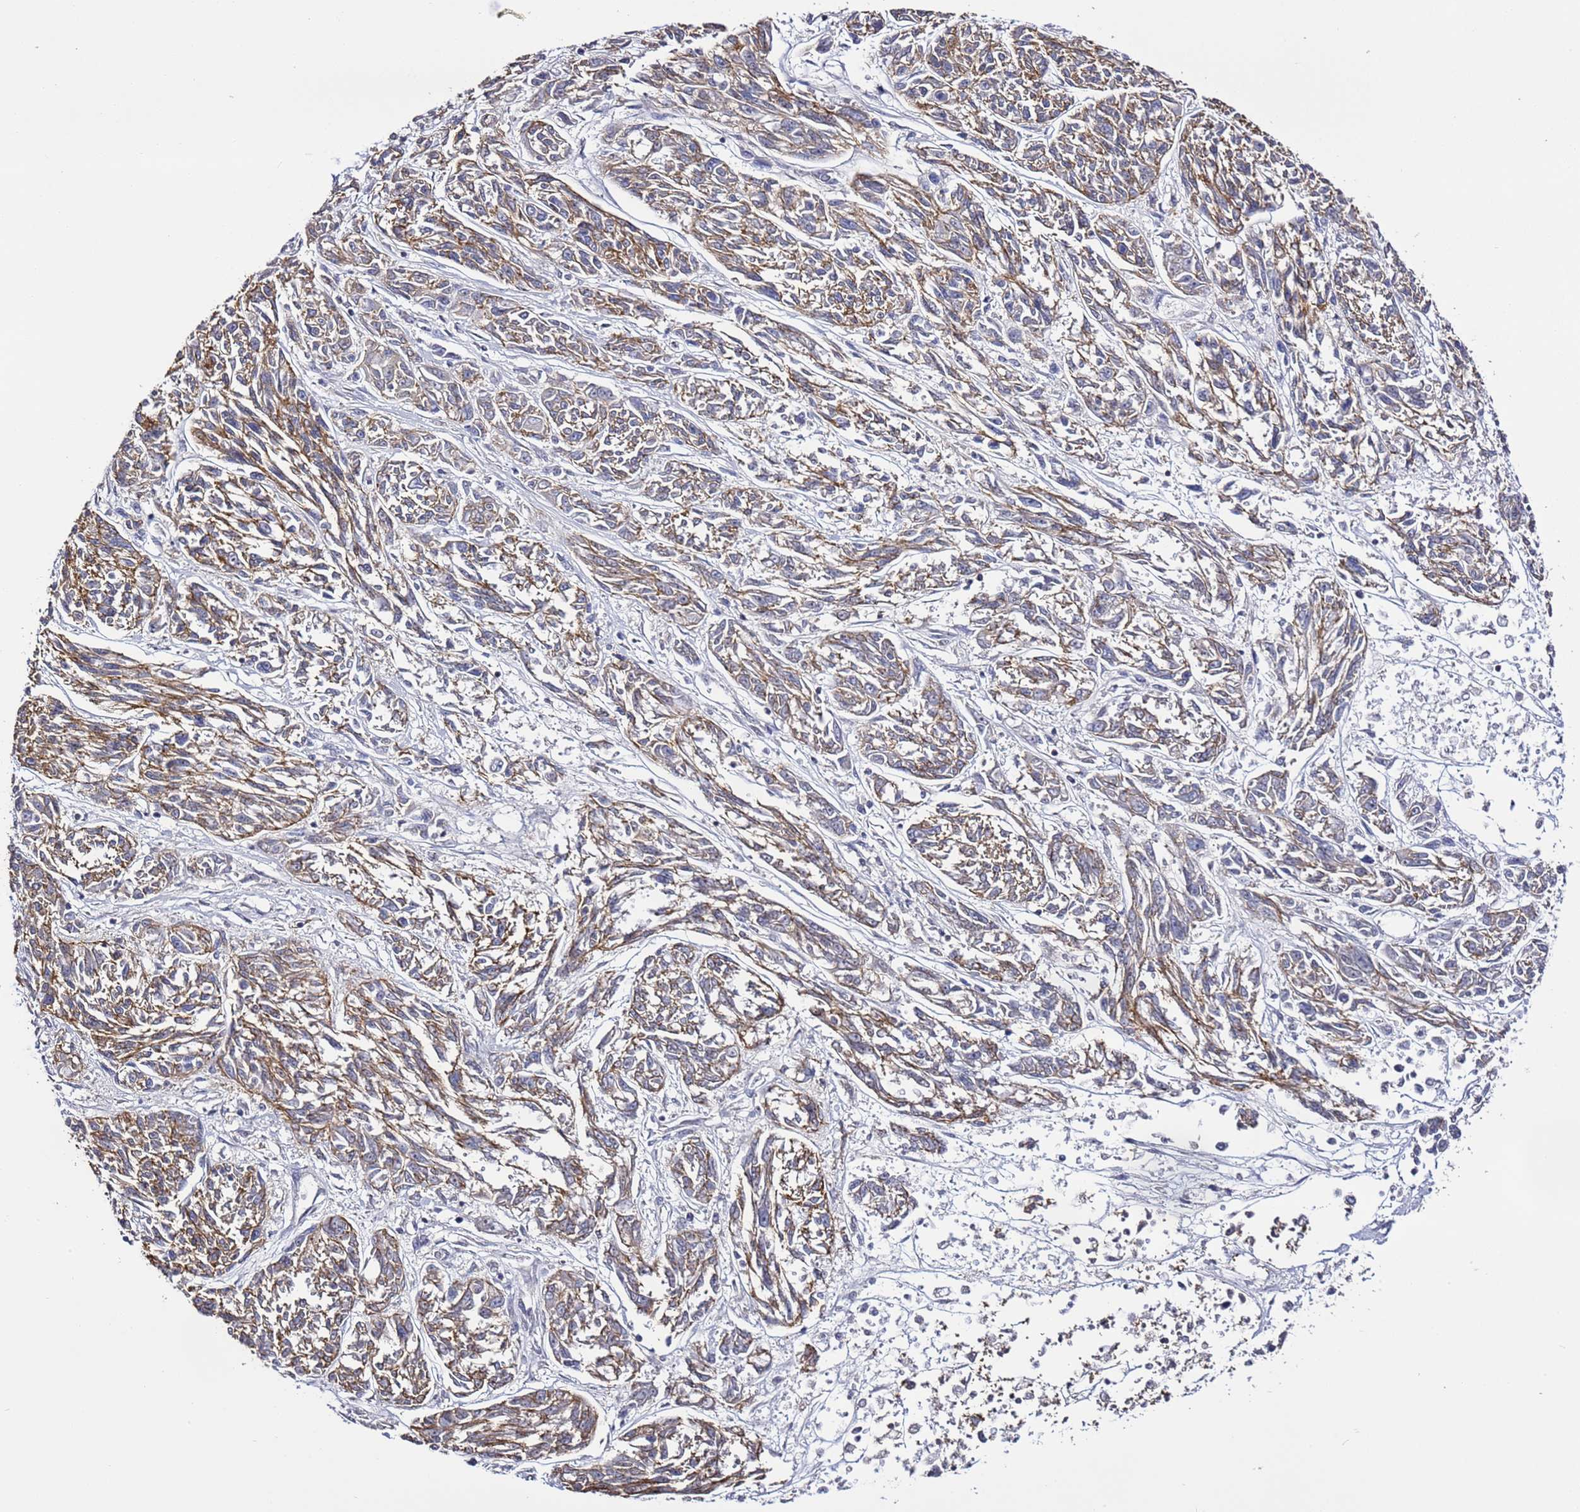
{"staining": {"intensity": "moderate", "quantity": ">75%", "location": "cytoplasmic/membranous"}, "tissue": "melanoma", "cell_type": "Tumor cells", "image_type": "cancer", "snomed": [{"axis": "morphology", "description": "Malignant melanoma, NOS"}, {"axis": "topography", "description": "Skin"}], "caption": "The histopathology image displays immunohistochemical staining of melanoma. There is moderate cytoplasmic/membranous staining is appreciated in about >75% of tumor cells. Immunohistochemistry (ihc) stains the protein in brown and the nuclei are stained blue.", "gene": "TENM3", "patient": {"sex": "male", "age": 53}}